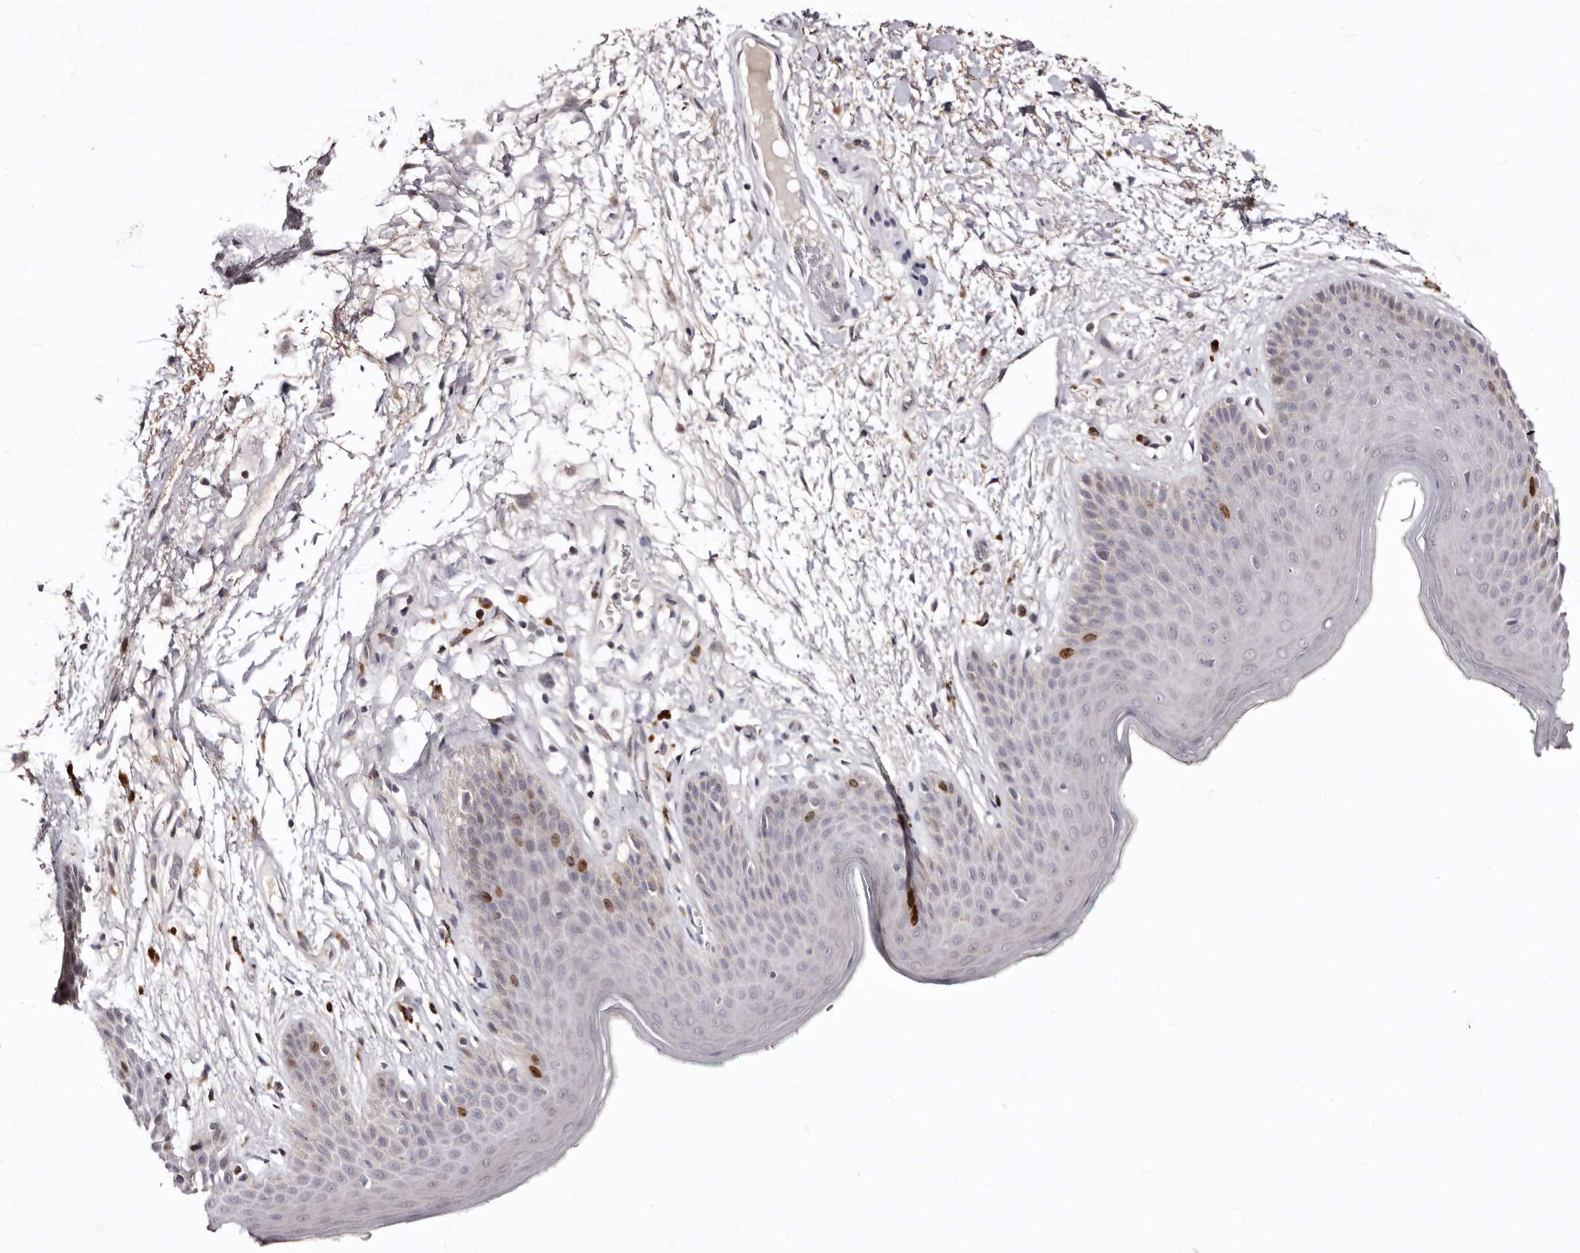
{"staining": {"intensity": "strong", "quantity": "<25%", "location": "nuclear"}, "tissue": "skin", "cell_type": "Epidermal cells", "image_type": "normal", "snomed": [{"axis": "morphology", "description": "Normal tissue, NOS"}, {"axis": "topography", "description": "Anal"}], "caption": "High-power microscopy captured an immunohistochemistry (IHC) image of unremarkable skin, revealing strong nuclear expression in about <25% of epidermal cells.", "gene": "CDCA8", "patient": {"sex": "male", "age": 74}}